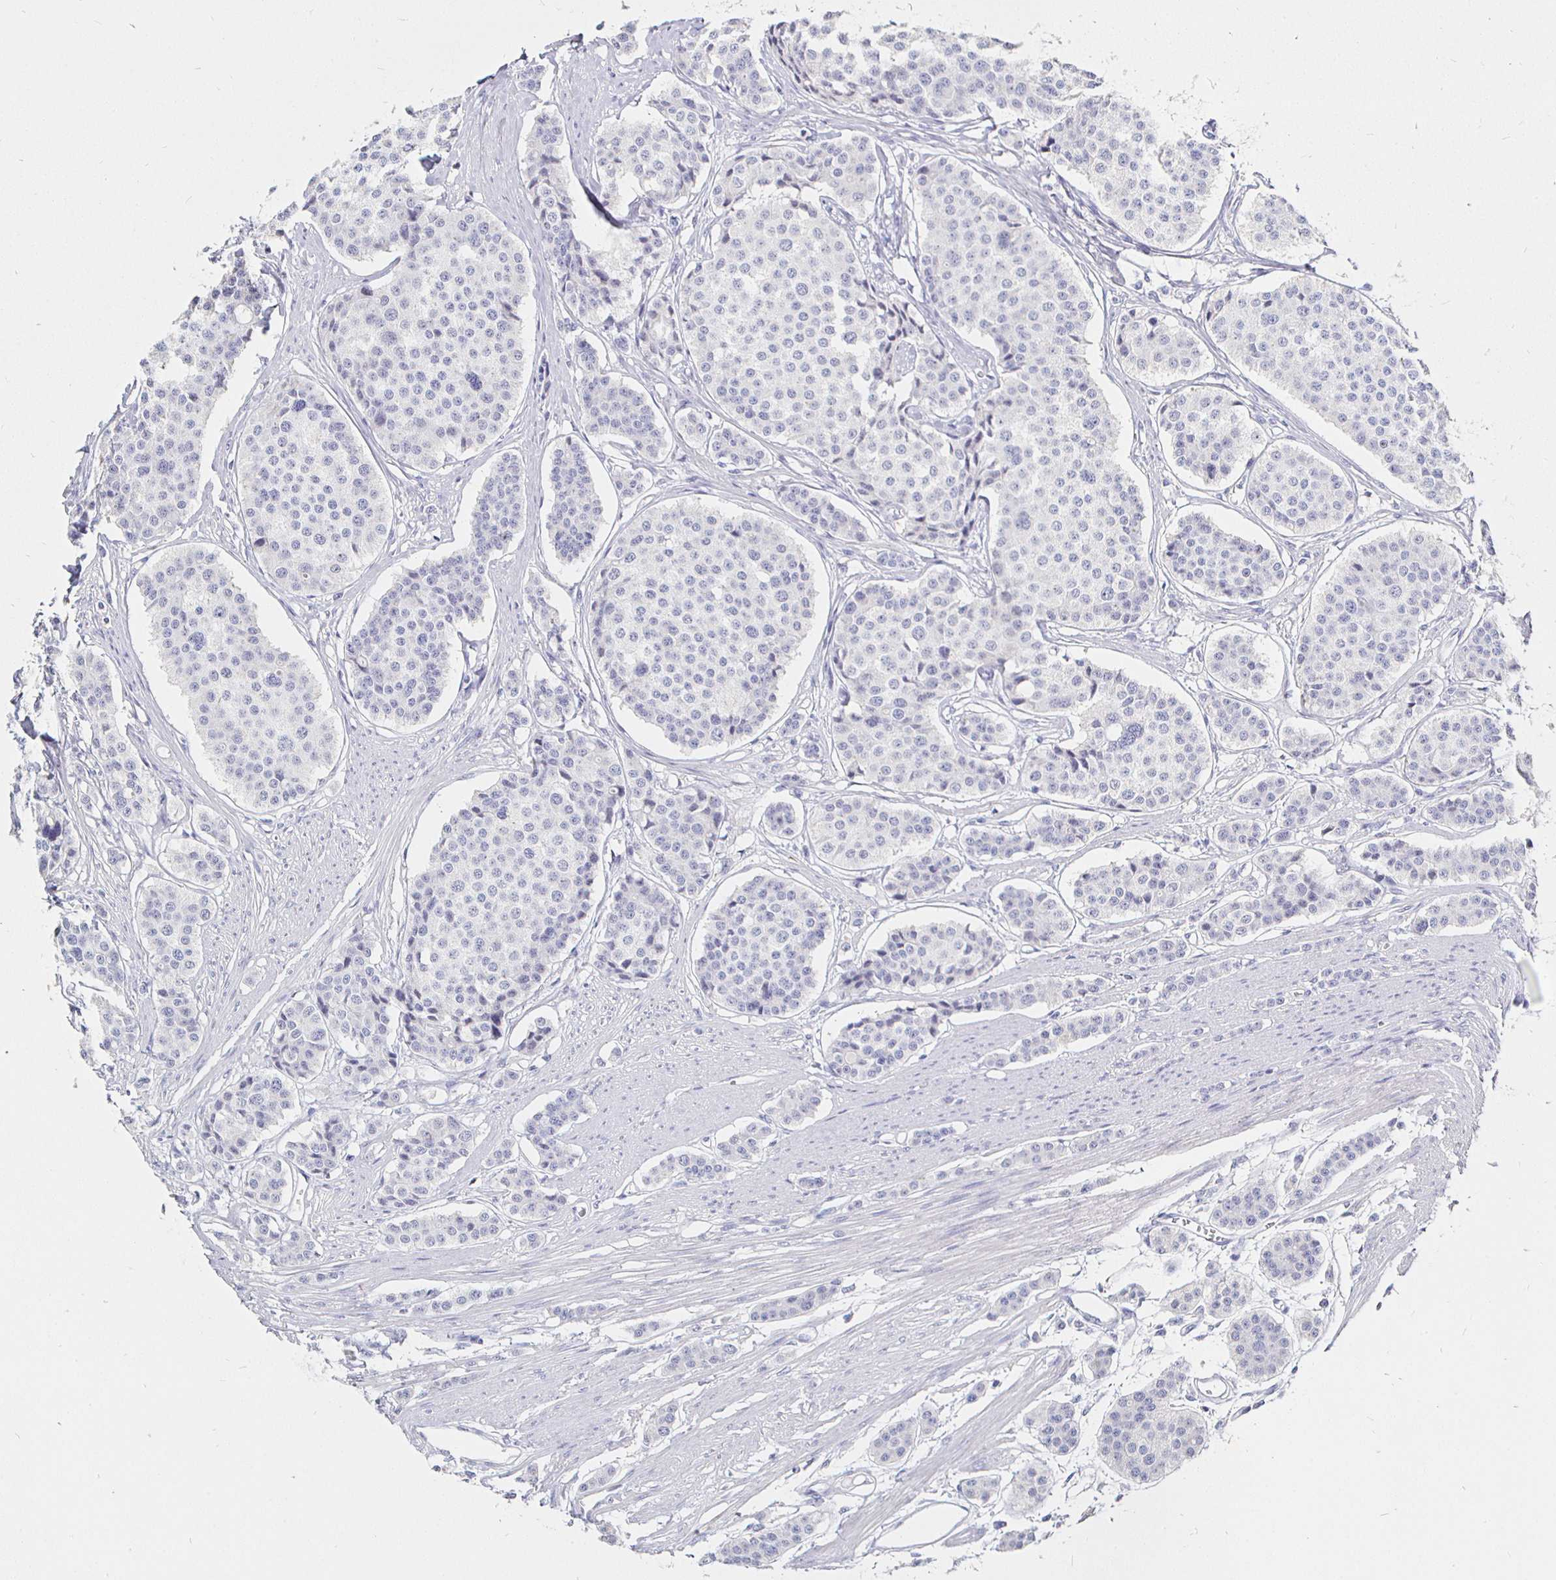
{"staining": {"intensity": "negative", "quantity": "none", "location": "none"}, "tissue": "carcinoid", "cell_type": "Tumor cells", "image_type": "cancer", "snomed": [{"axis": "morphology", "description": "Carcinoid, malignant, NOS"}, {"axis": "topography", "description": "Small intestine"}], "caption": "This histopathology image is of carcinoid stained with immunohistochemistry to label a protein in brown with the nuclei are counter-stained blue. There is no staining in tumor cells.", "gene": "CR2", "patient": {"sex": "male", "age": 60}}